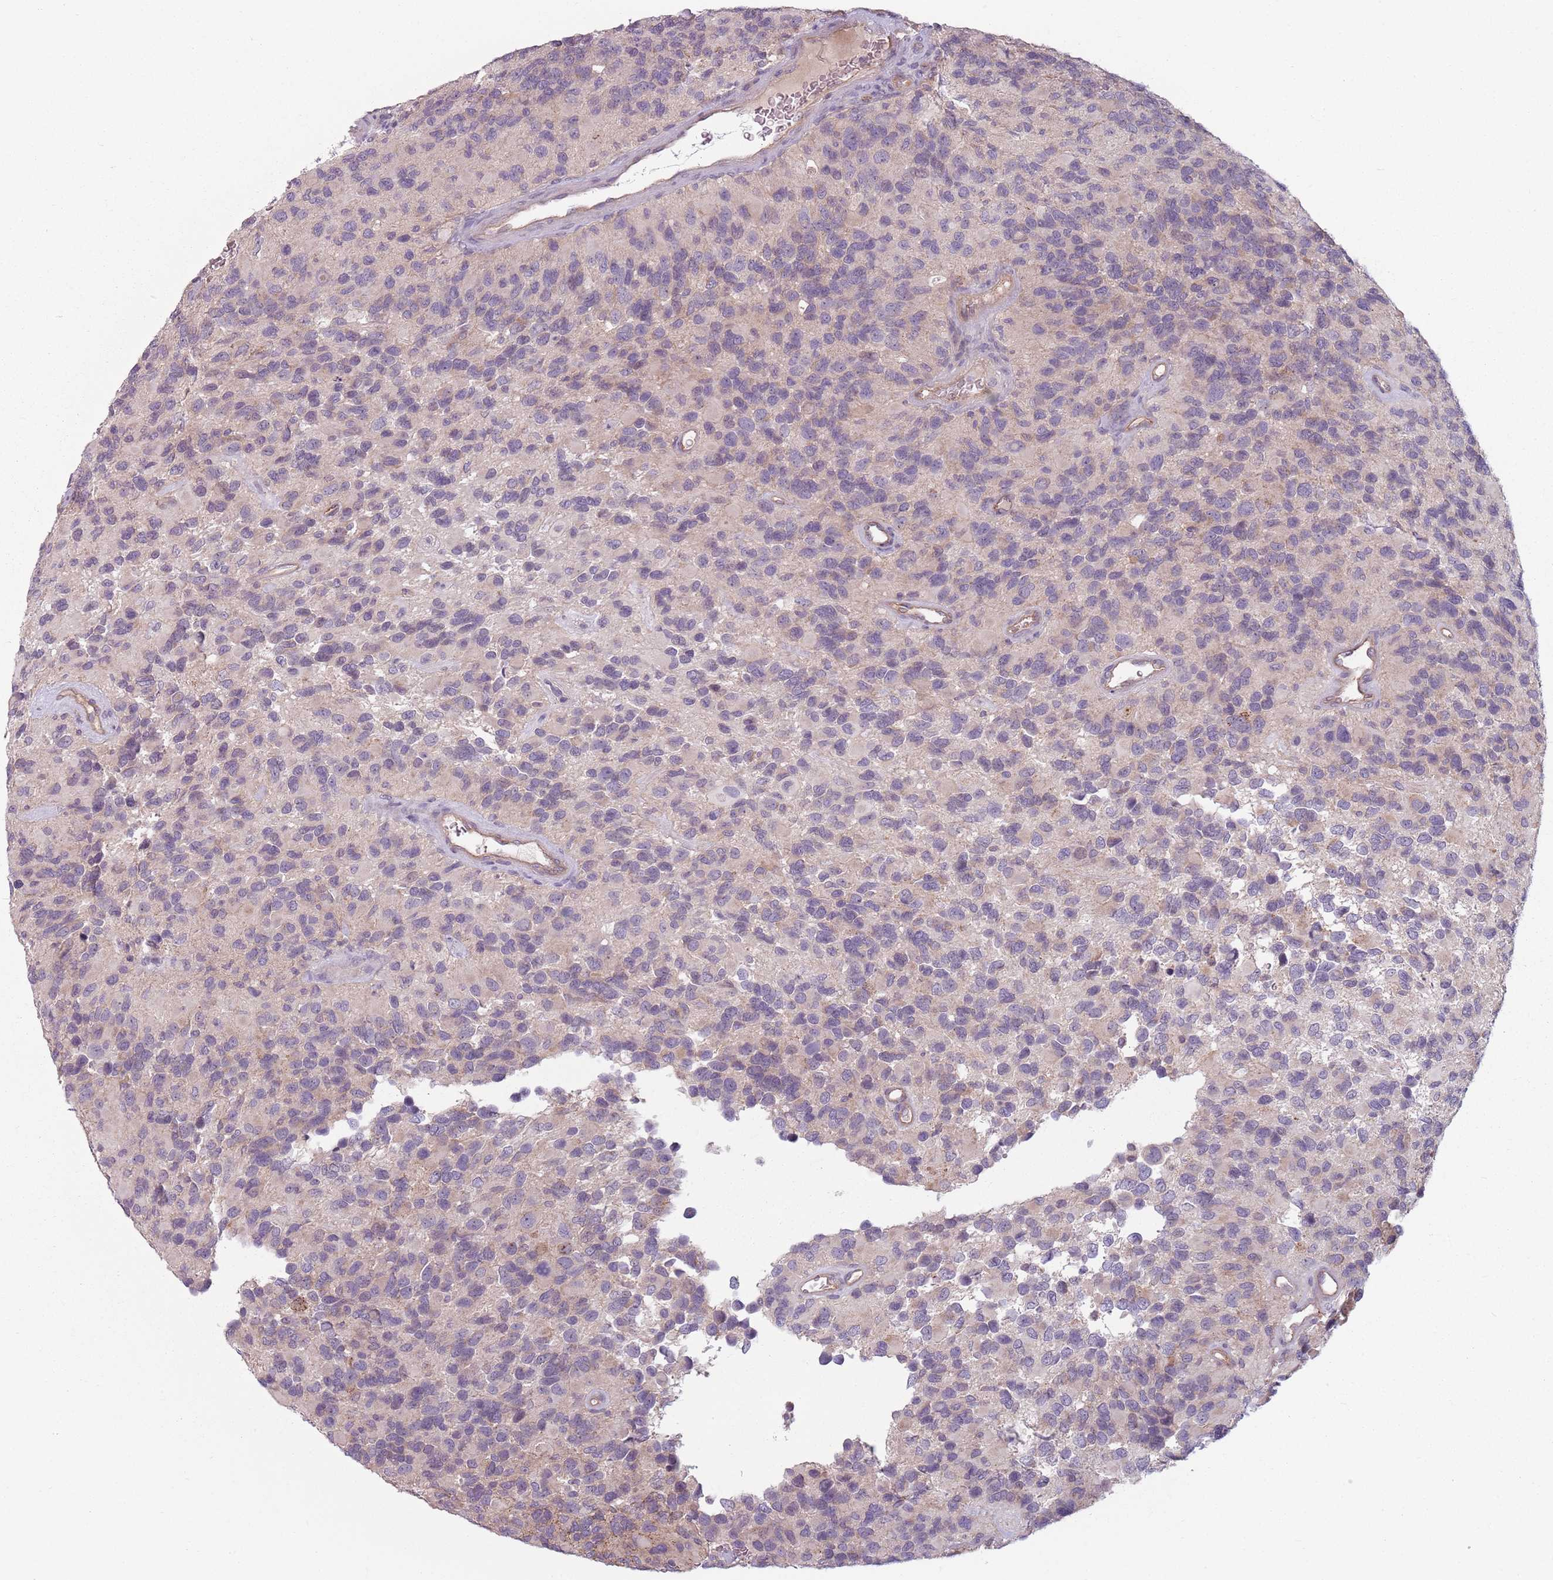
{"staining": {"intensity": "negative", "quantity": "none", "location": "none"}, "tissue": "glioma", "cell_type": "Tumor cells", "image_type": "cancer", "snomed": [{"axis": "morphology", "description": "Glioma, malignant, High grade"}, {"axis": "topography", "description": "Brain"}], "caption": "Human glioma stained for a protein using immunohistochemistry demonstrates no expression in tumor cells.", "gene": "TLCD2", "patient": {"sex": "male", "age": 77}}